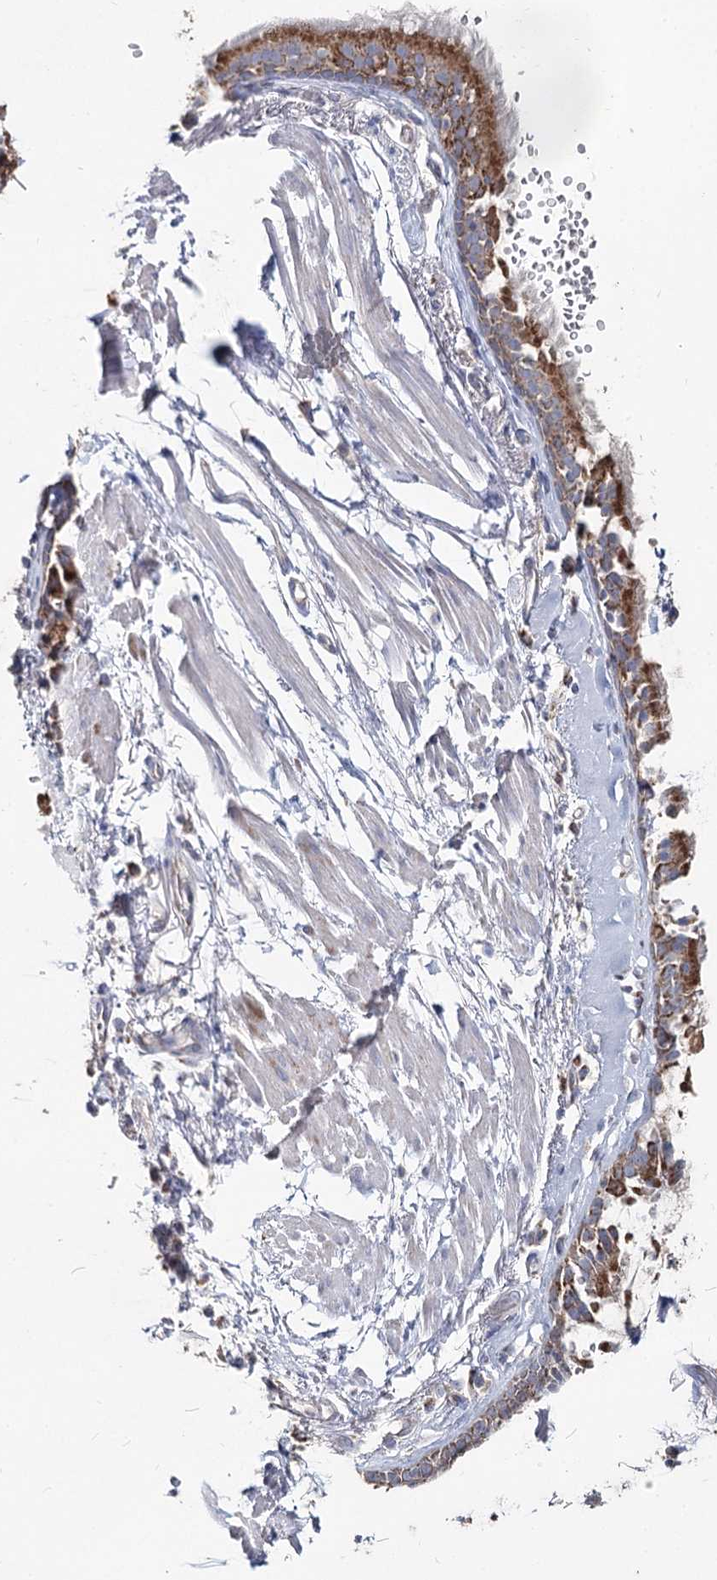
{"staining": {"intensity": "negative", "quantity": "none", "location": "none"}, "tissue": "adipose tissue", "cell_type": "Adipocytes", "image_type": "normal", "snomed": [{"axis": "morphology", "description": "Normal tissue, NOS"}, {"axis": "topography", "description": "Lymph node"}, {"axis": "topography", "description": "Cartilage tissue"}, {"axis": "topography", "description": "Bronchus"}], "caption": "Micrograph shows no protein positivity in adipocytes of normal adipose tissue.", "gene": "MCCC2", "patient": {"sex": "male", "age": 63}}